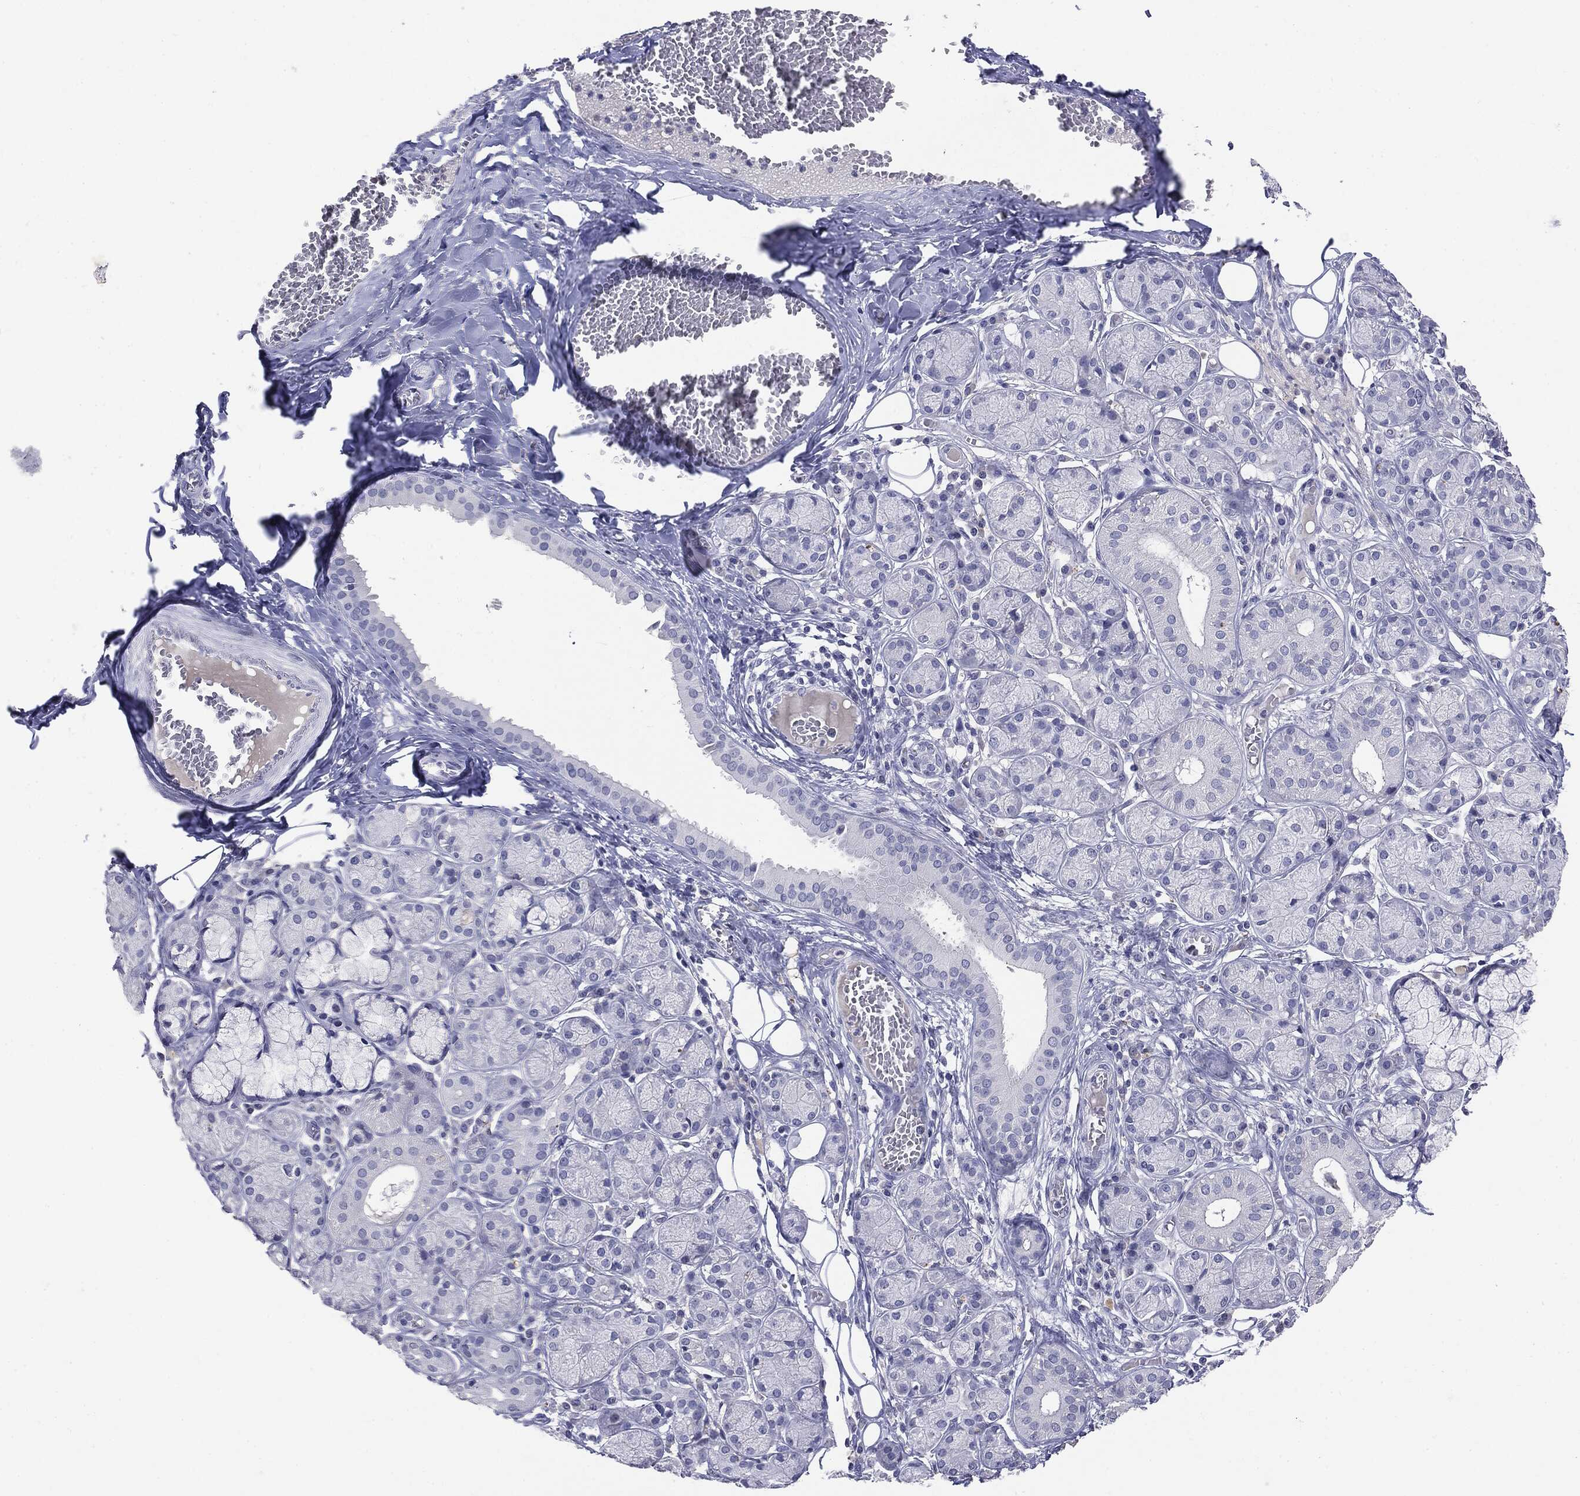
{"staining": {"intensity": "negative", "quantity": "none", "location": "none"}, "tissue": "salivary gland", "cell_type": "Glandular cells", "image_type": "normal", "snomed": [{"axis": "morphology", "description": "Normal tissue, NOS"}, {"axis": "topography", "description": "Salivary gland"}], "caption": "This image is of normal salivary gland stained with immunohistochemistry (IHC) to label a protein in brown with the nuclei are counter-stained blue. There is no expression in glandular cells. Nuclei are stained in blue.", "gene": "SERPINB4", "patient": {"sex": "male", "age": 71}}